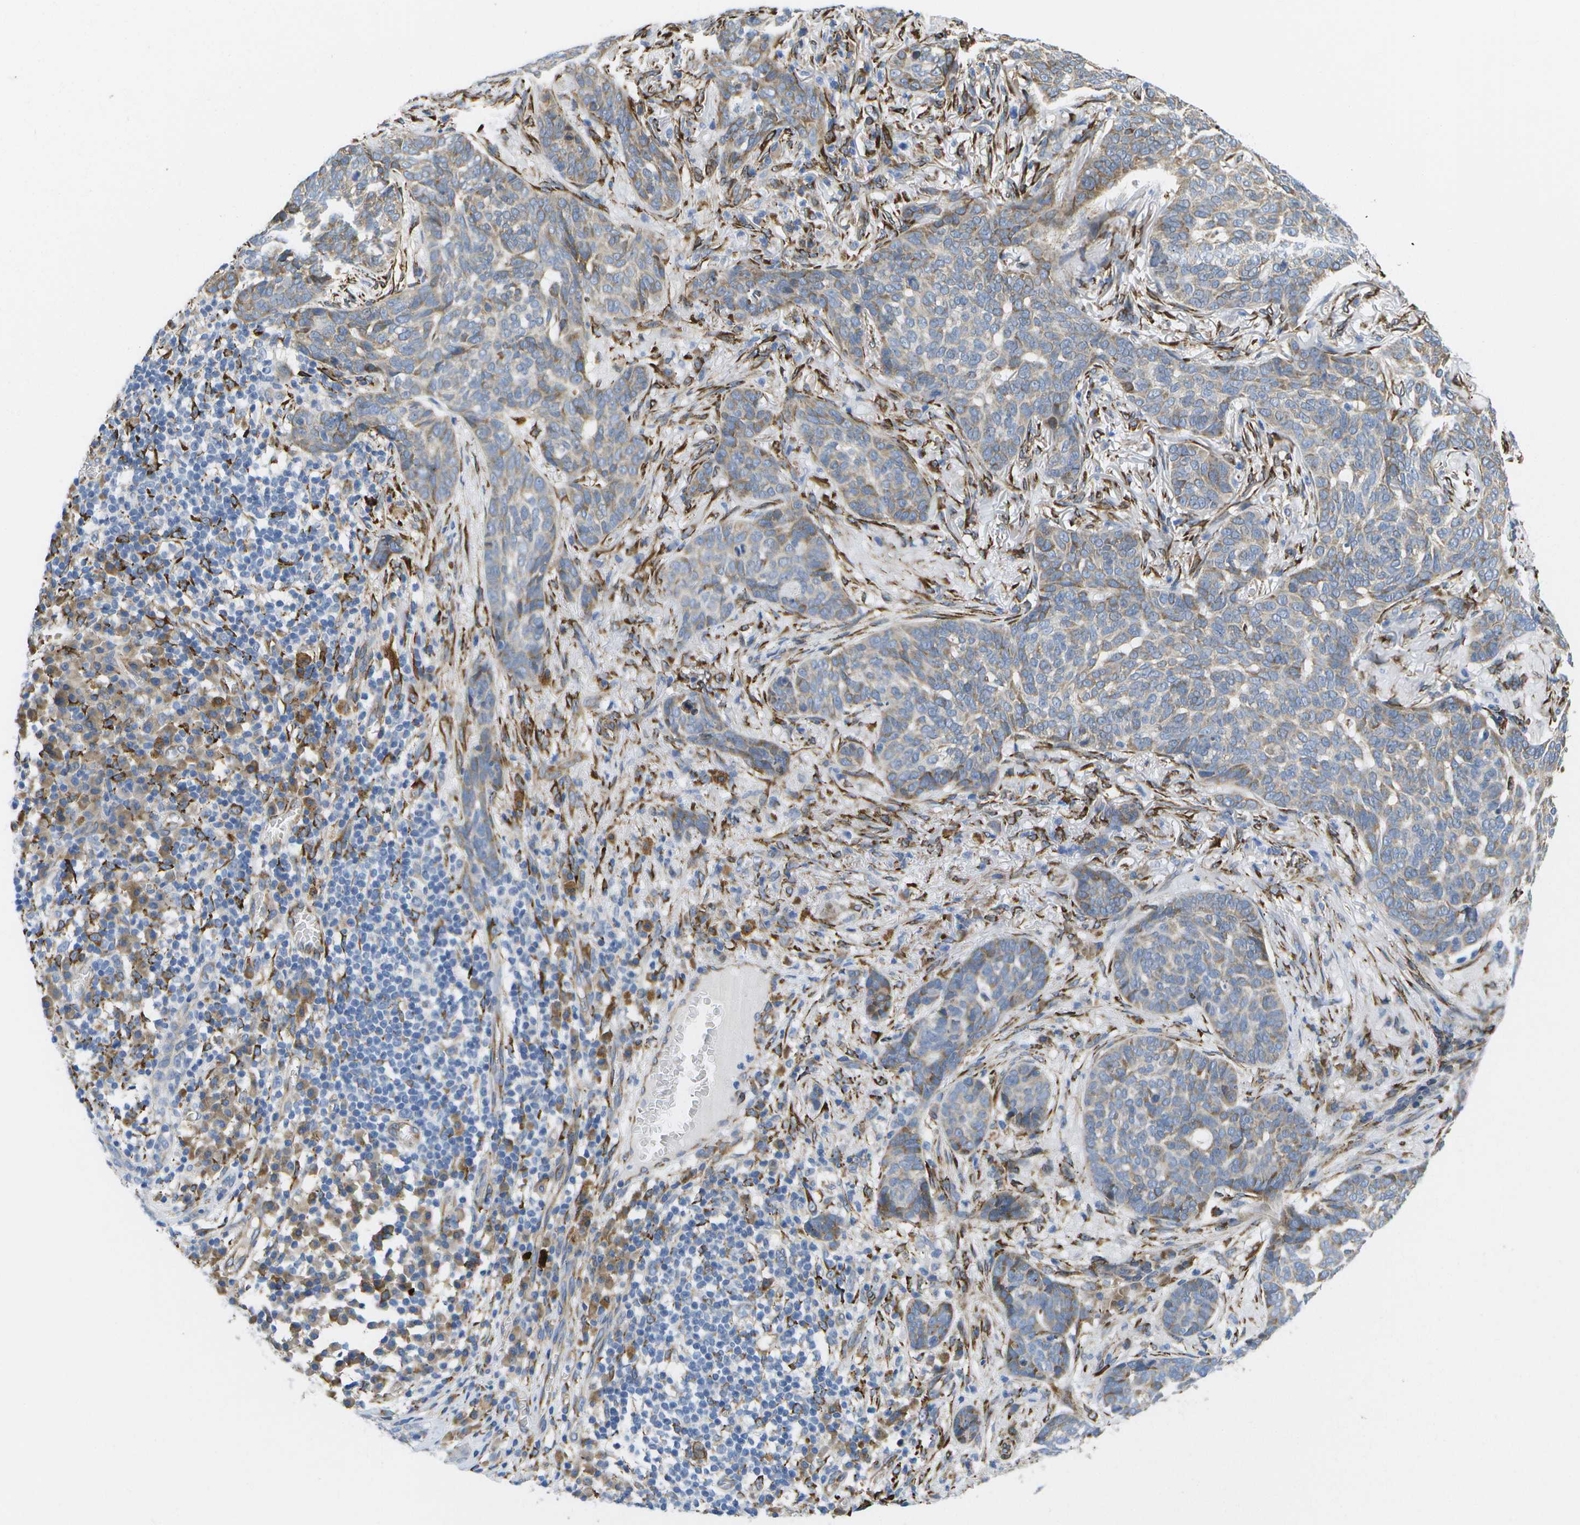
{"staining": {"intensity": "moderate", "quantity": "25%-75%", "location": "cytoplasmic/membranous"}, "tissue": "skin cancer", "cell_type": "Tumor cells", "image_type": "cancer", "snomed": [{"axis": "morphology", "description": "Basal cell carcinoma"}, {"axis": "topography", "description": "Skin"}], "caption": "Protein staining exhibits moderate cytoplasmic/membranous positivity in approximately 25%-75% of tumor cells in skin cancer. The staining is performed using DAB (3,3'-diaminobenzidine) brown chromogen to label protein expression. The nuclei are counter-stained blue using hematoxylin.", "gene": "ZDHHC17", "patient": {"sex": "male", "age": 85}}